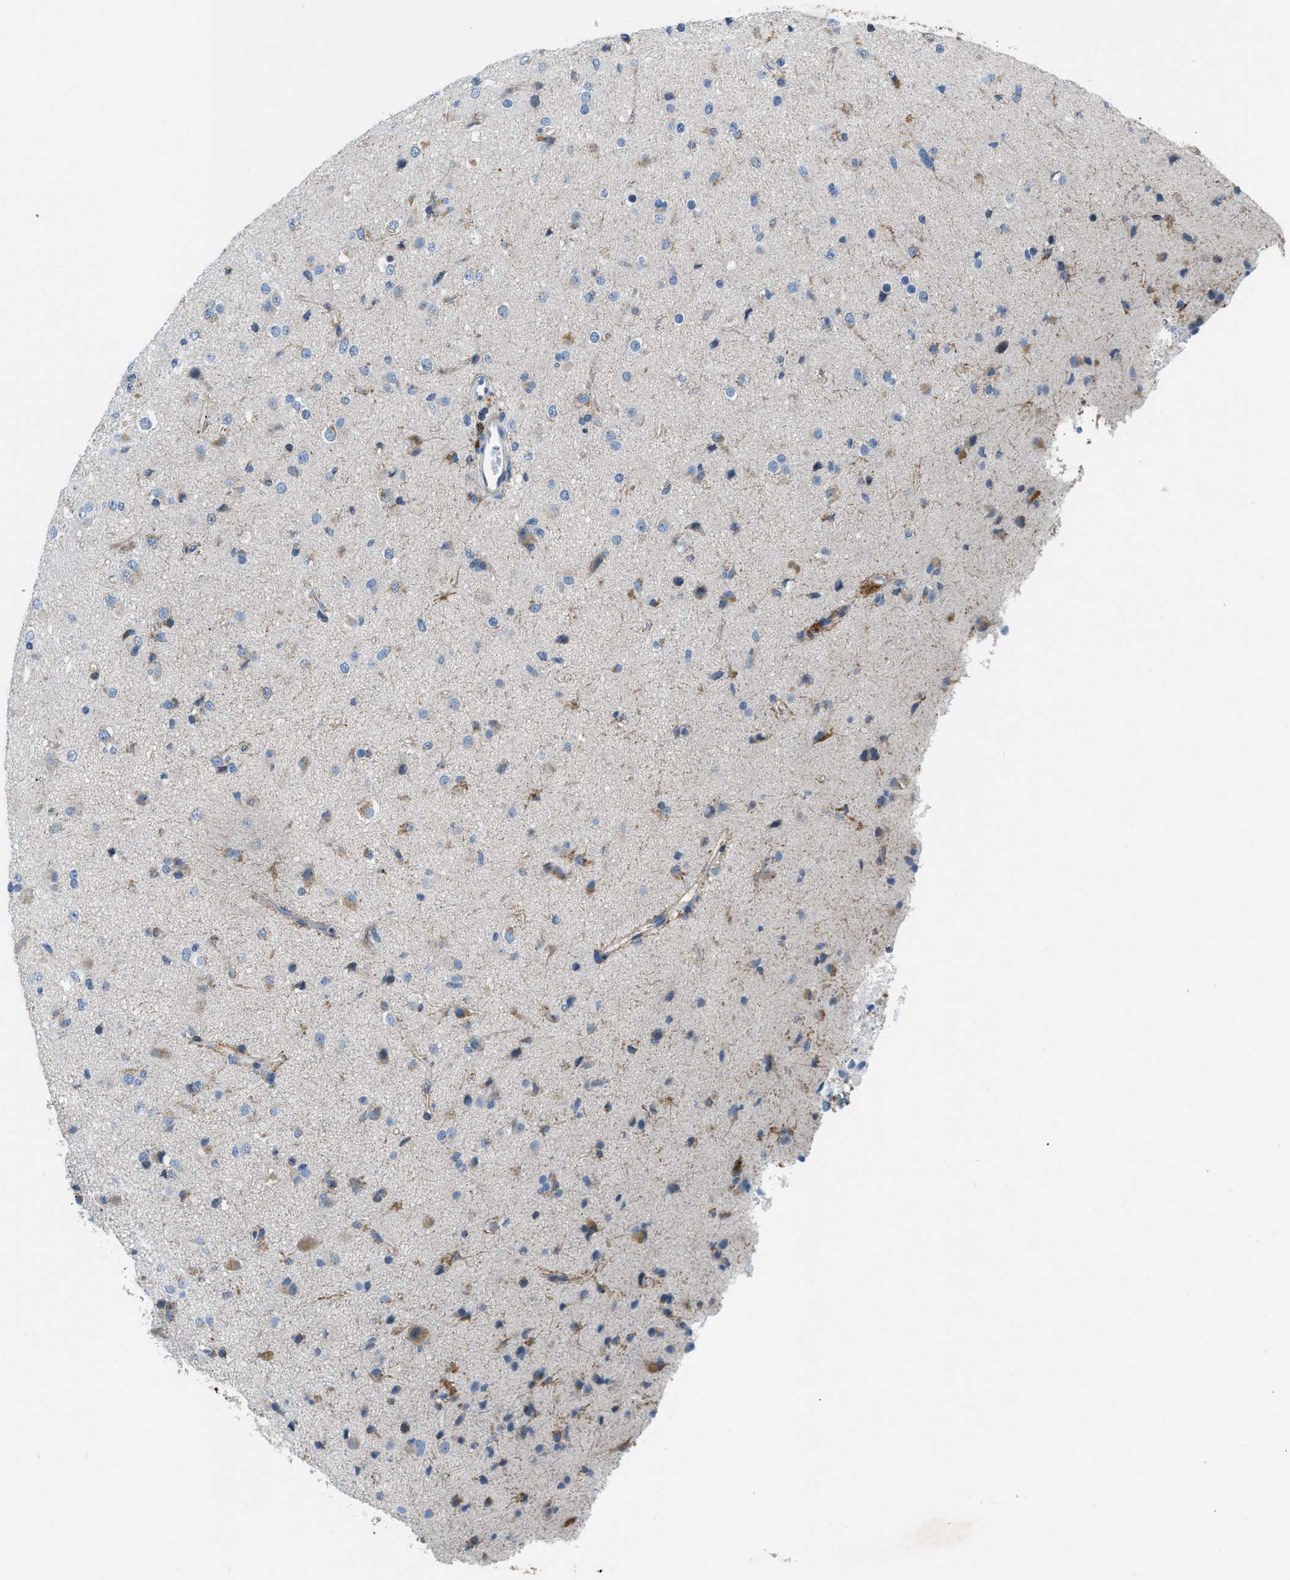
{"staining": {"intensity": "moderate", "quantity": "25%-75%", "location": "cytoplasmic/membranous"}, "tissue": "glioma", "cell_type": "Tumor cells", "image_type": "cancer", "snomed": [{"axis": "morphology", "description": "Glioma, malignant, Low grade"}, {"axis": "topography", "description": "Brain"}], "caption": "Glioma stained with a protein marker shows moderate staining in tumor cells.", "gene": "ACADVL", "patient": {"sex": "male", "age": 65}}